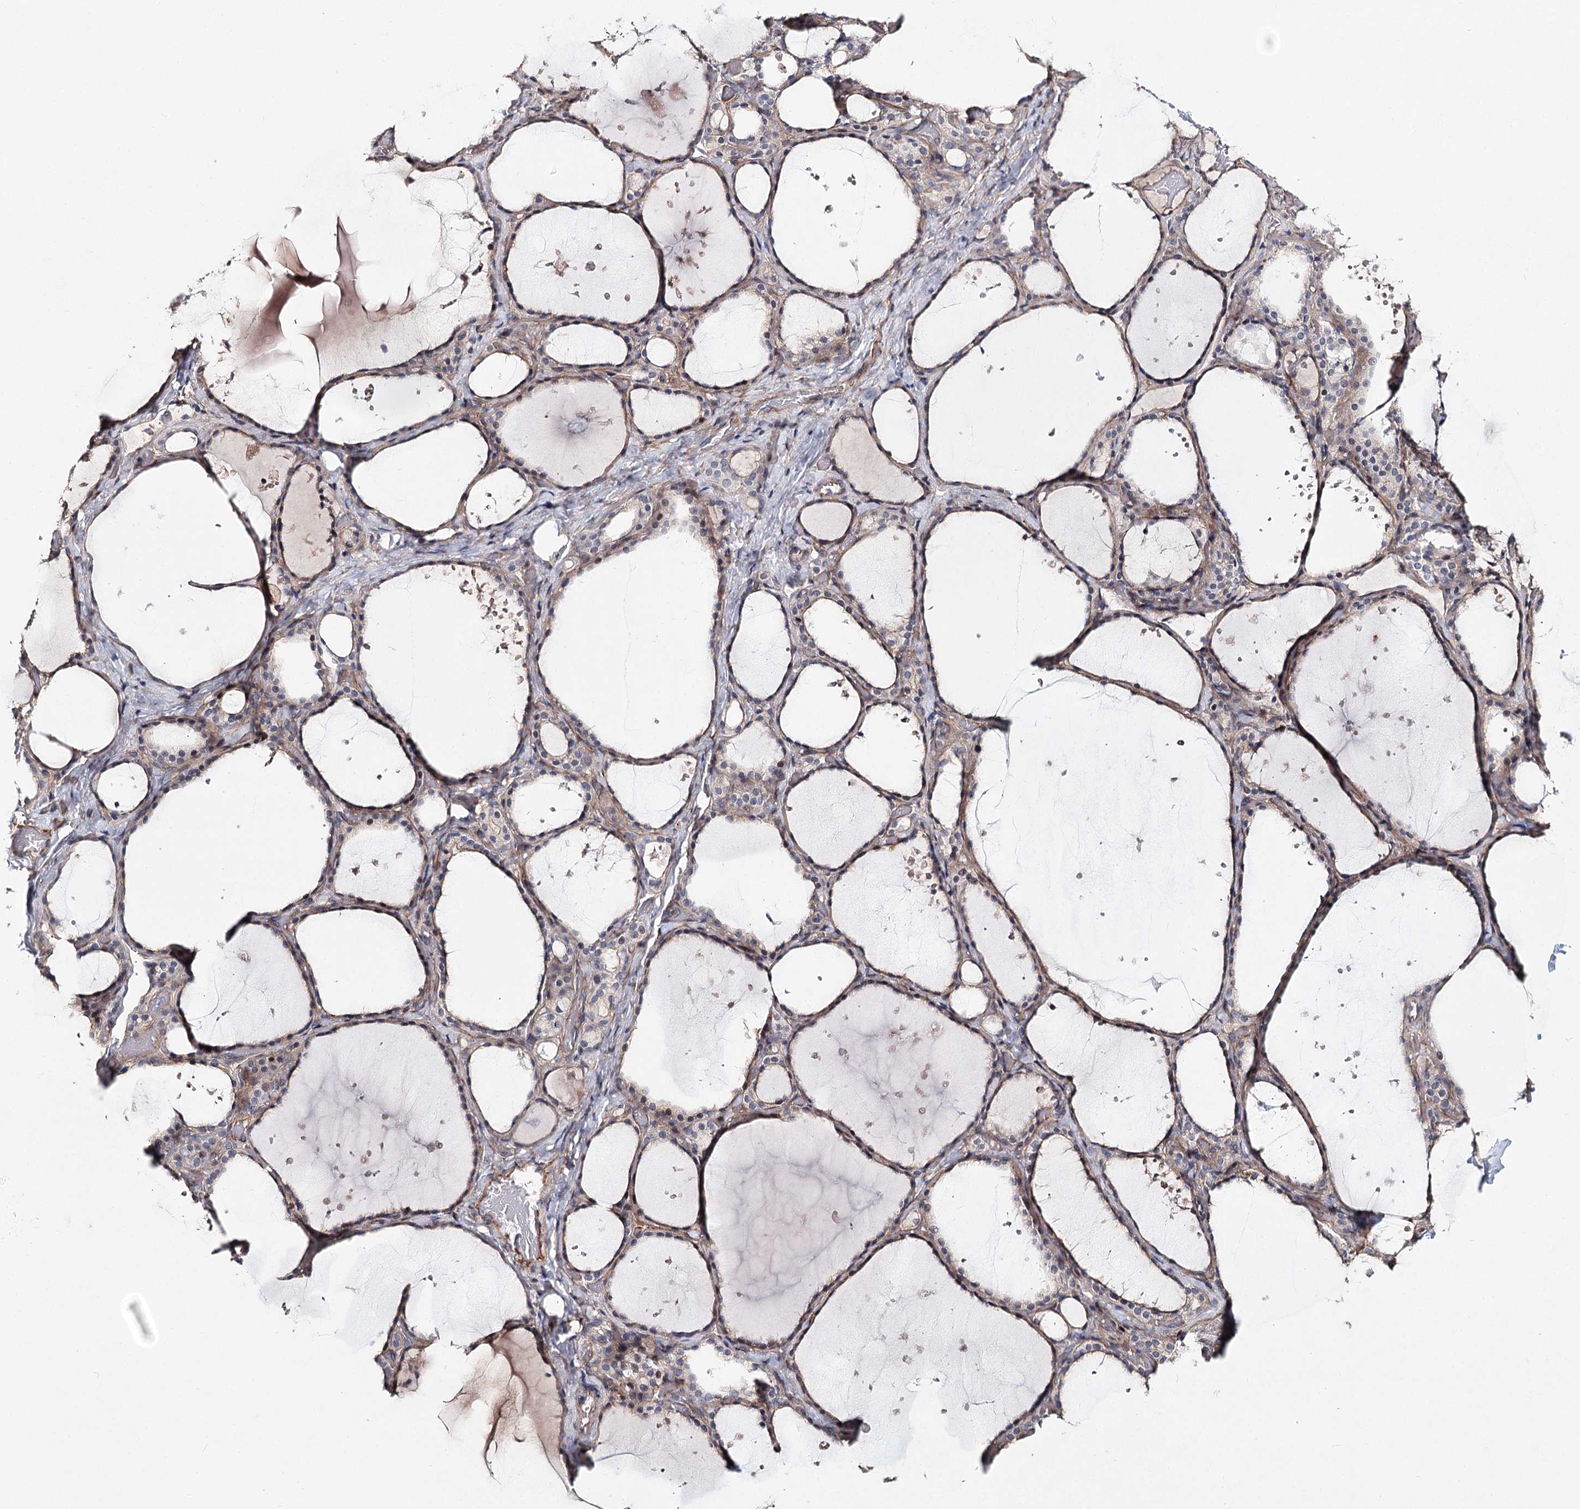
{"staining": {"intensity": "negative", "quantity": "none", "location": "none"}, "tissue": "thyroid gland", "cell_type": "Glandular cells", "image_type": "normal", "snomed": [{"axis": "morphology", "description": "Normal tissue, NOS"}, {"axis": "topography", "description": "Thyroid gland"}], "caption": "Immunohistochemistry (IHC) of normal thyroid gland reveals no expression in glandular cells.", "gene": "TMEM218", "patient": {"sex": "female", "age": 44}}